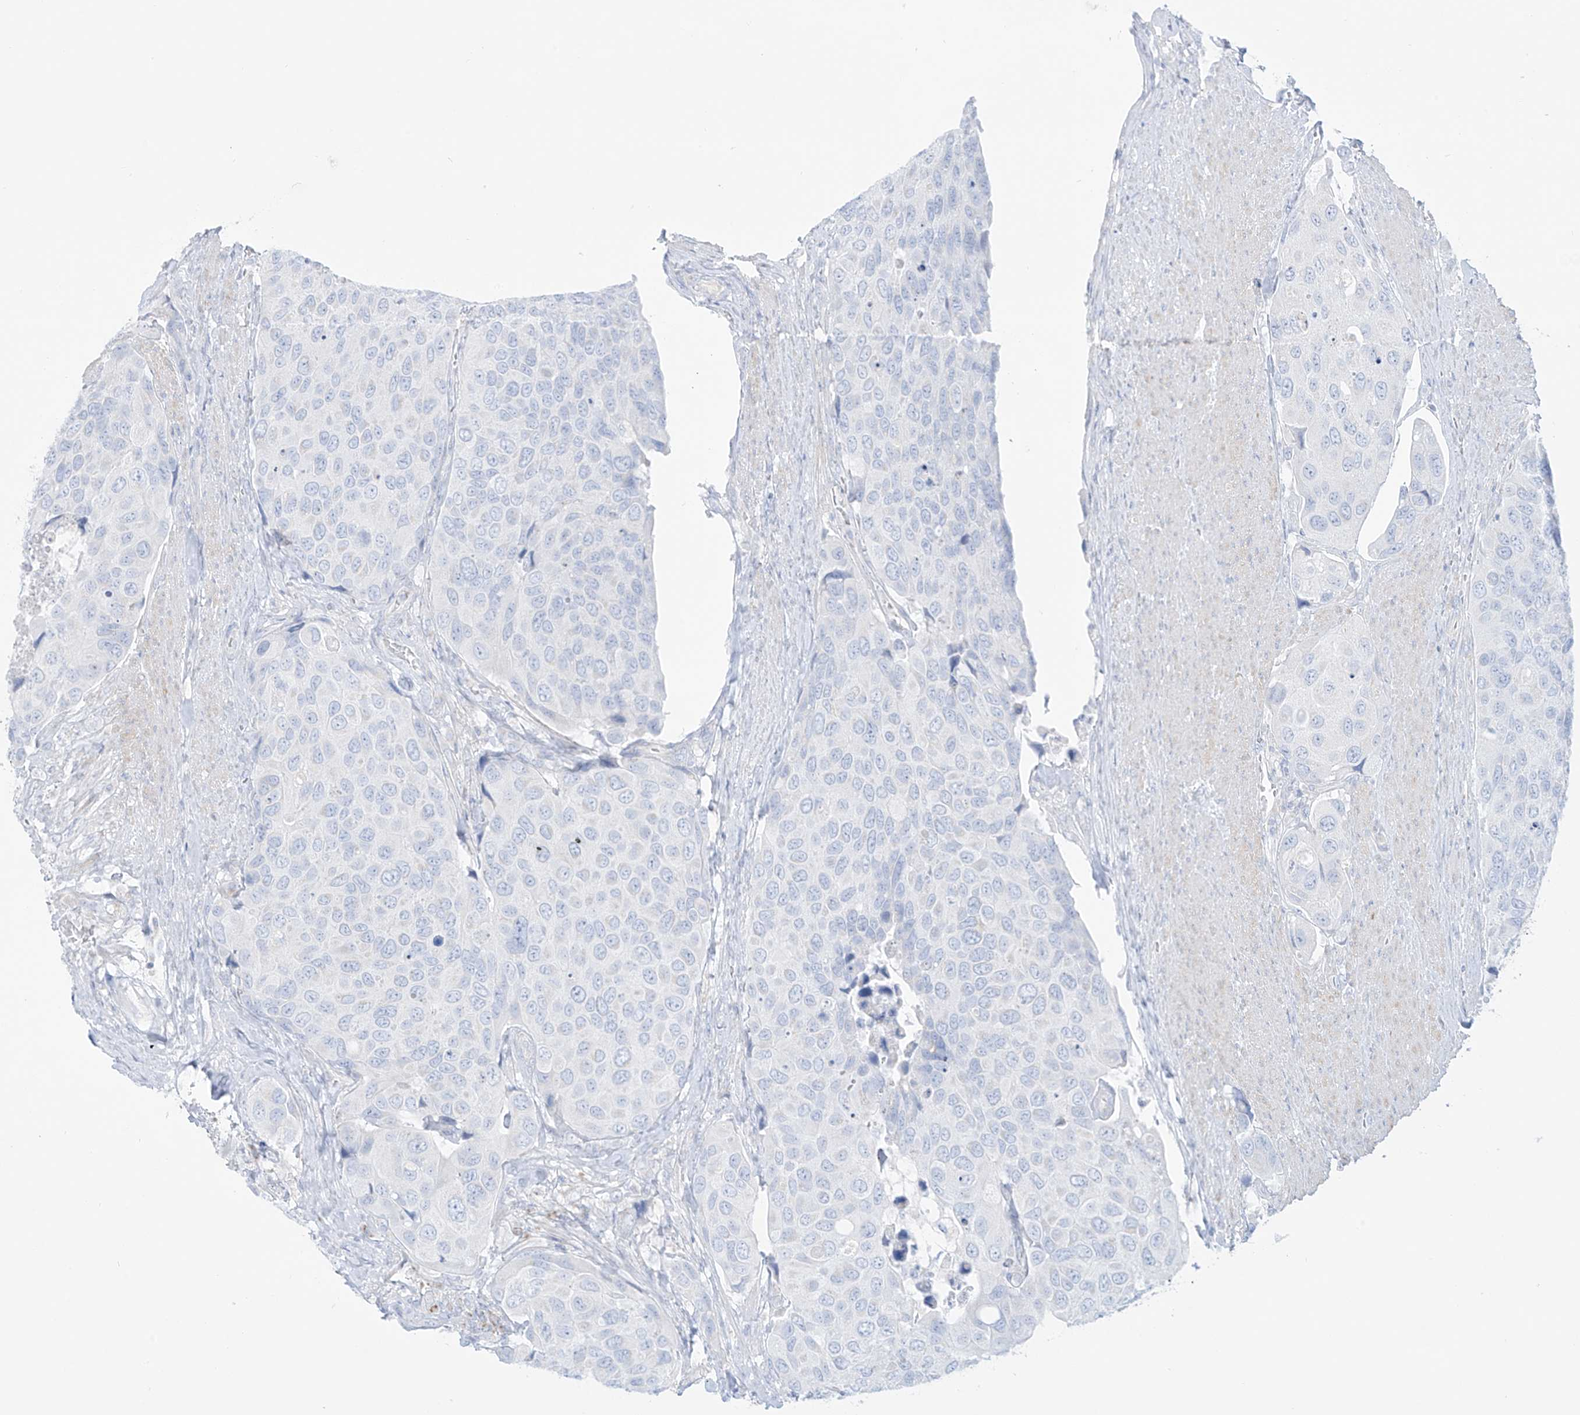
{"staining": {"intensity": "negative", "quantity": "none", "location": "none"}, "tissue": "urothelial cancer", "cell_type": "Tumor cells", "image_type": "cancer", "snomed": [{"axis": "morphology", "description": "Urothelial carcinoma, High grade"}, {"axis": "topography", "description": "Urinary bladder"}], "caption": "DAB (3,3'-diaminobenzidine) immunohistochemical staining of urothelial cancer reveals no significant positivity in tumor cells. (Brightfield microscopy of DAB IHC at high magnification).", "gene": "SLC26A3", "patient": {"sex": "male", "age": 74}}